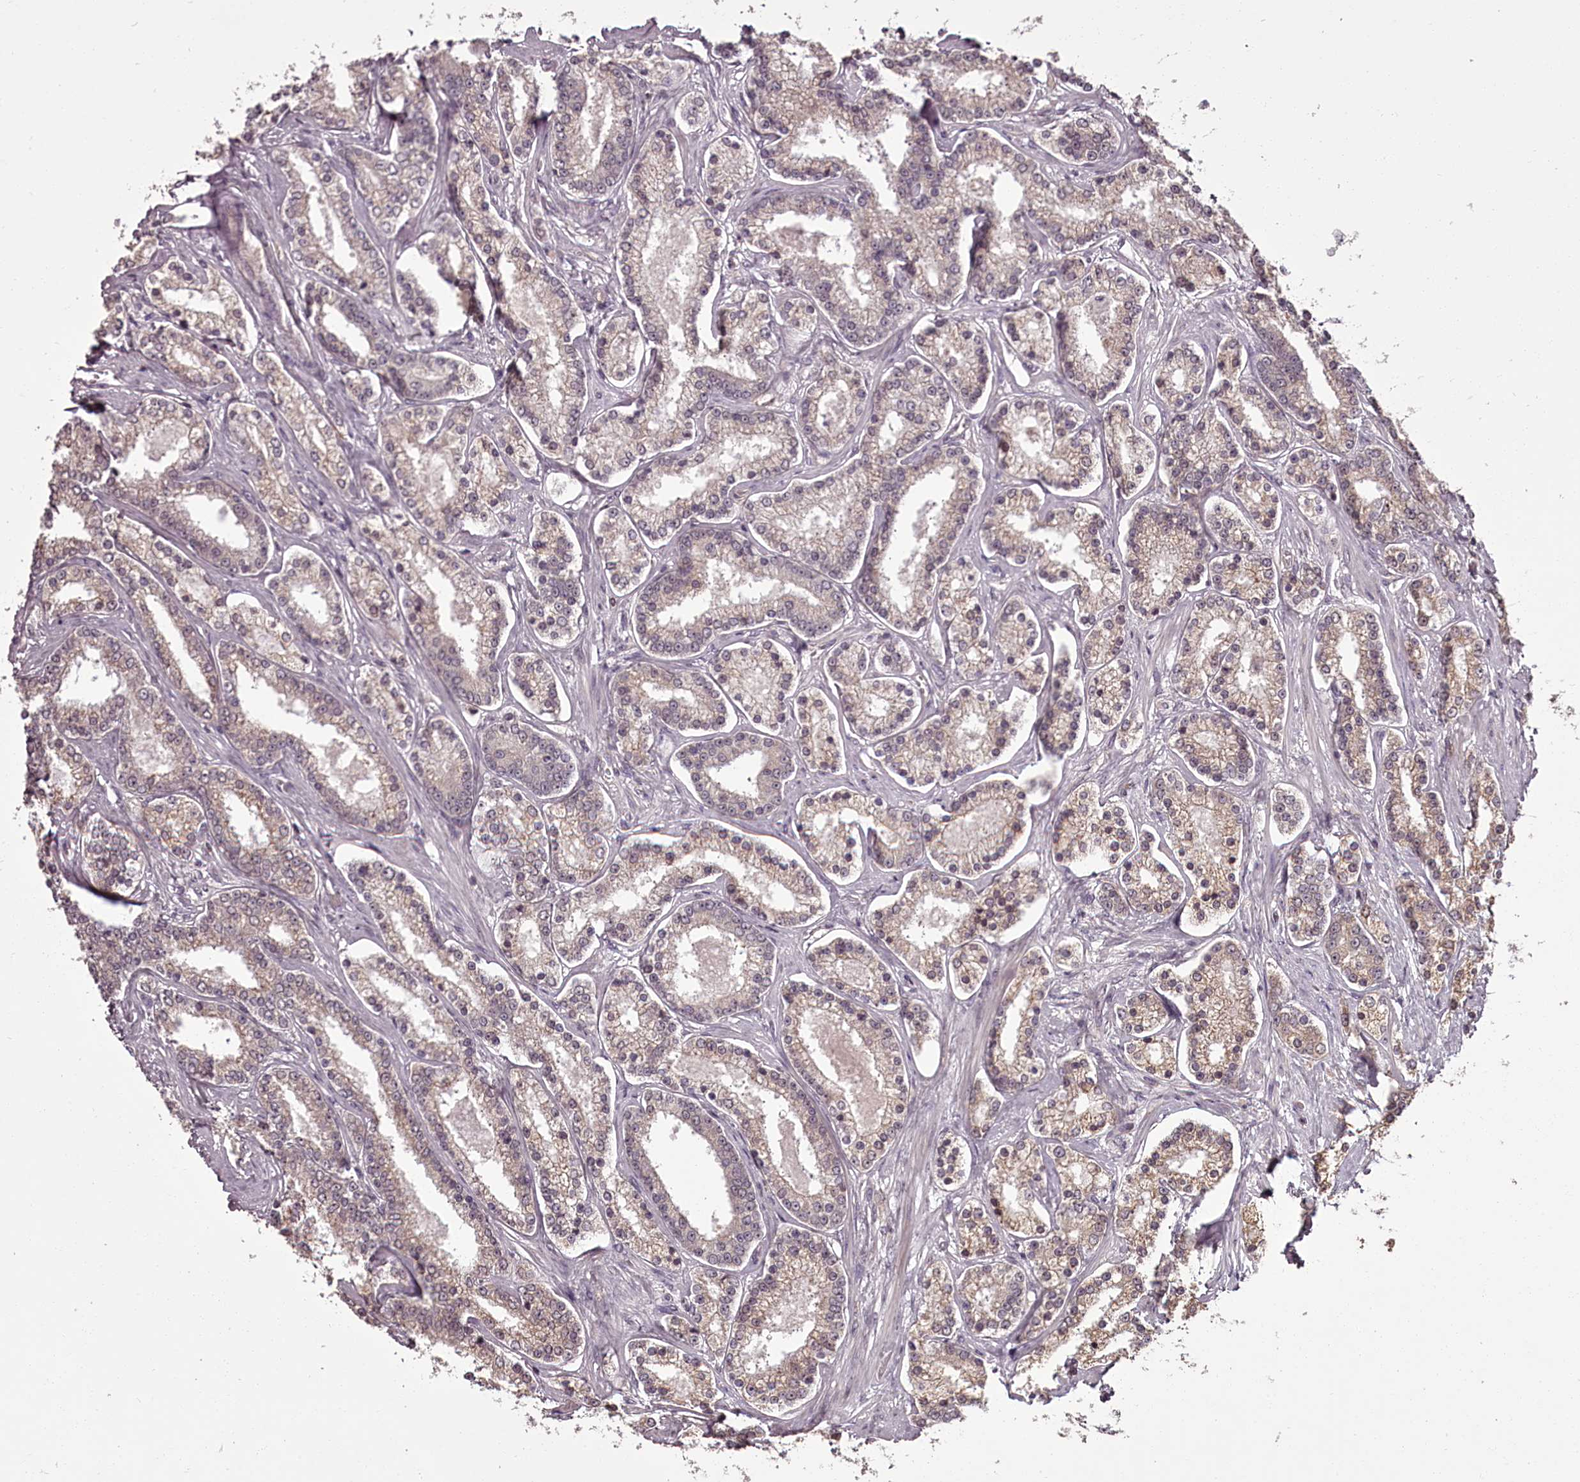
{"staining": {"intensity": "weak", "quantity": "<25%", "location": "cytoplasmic/membranous"}, "tissue": "prostate cancer", "cell_type": "Tumor cells", "image_type": "cancer", "snomed": [{"axis": "morphology", "description": "Normal tissue, NOS"}, {"axis": "morphology", "description": "Adenocarcinoma, High grade"}, {"axis": "topography", "description": "Prostate"}], "caption": "Prostate adenocarcinoma (high-grade) stained for a protein using IHC shows no staining tumor cells.", "gene": "CCDC92", "patient": {"sex": "male", "age": 83}}